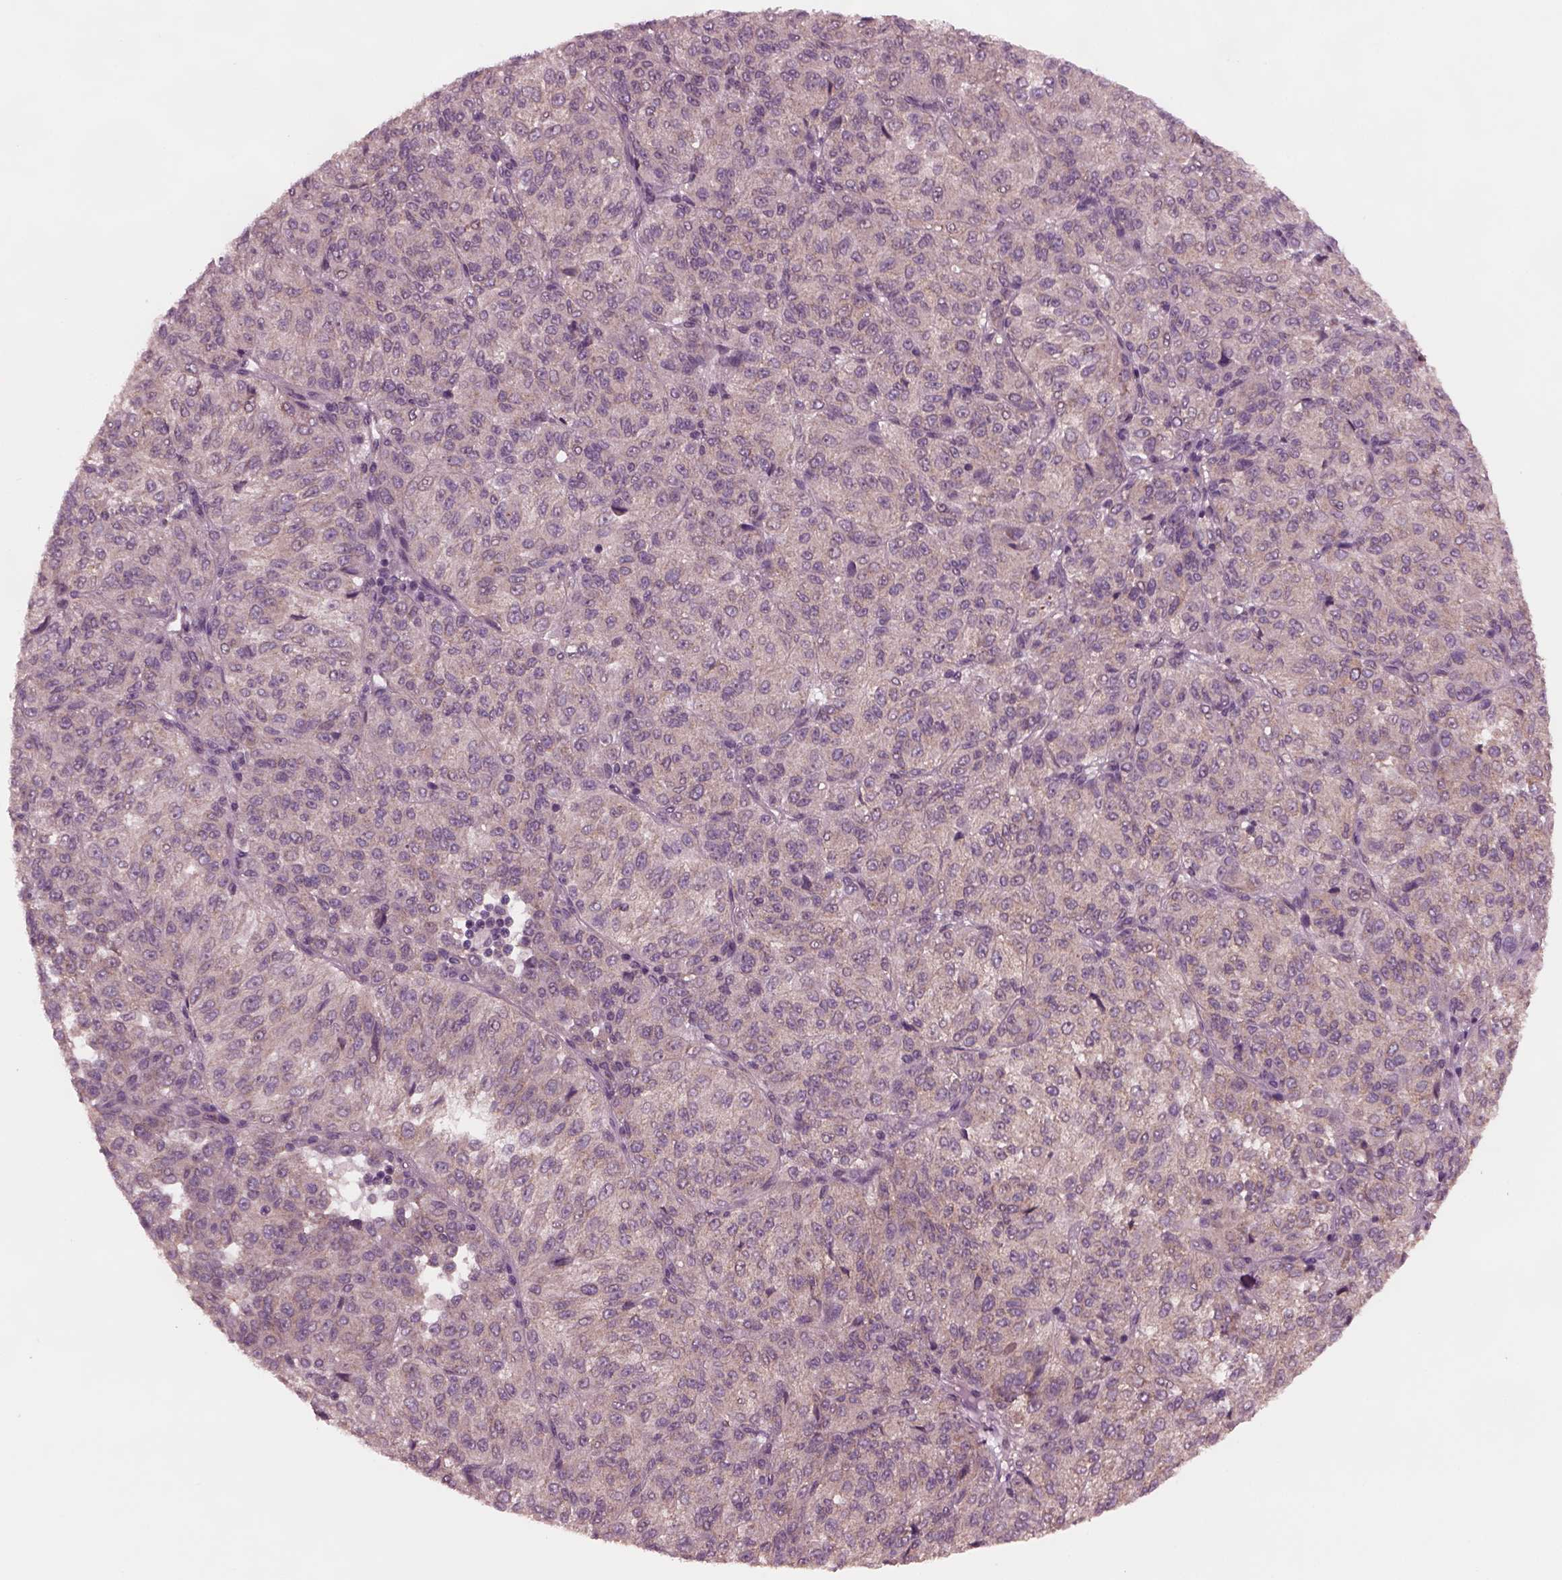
{"staining": {"intensity": "moderate", "quantity": "25%-75%", "location": "cytoplasmic/membranous"}, "tissue": "melanoma", "cell_type": "Tumor cells", "image_type": "cancer", "snomed": [{"axis": "morphology", "description": "Malignant melanoma, Metastatic site"}, {"axis": "topography", "description": "Brain"}], "caption": "Immunohistochemistry (DAB) staining of human malignant melanoma (metastatic site) demonstrates moderate cytoplasmic/membranous protein expression in about 25%-75% of tumor cells. The staining is performed using DAB (3,3'-diaminobenzidine) brown chromogen to label protein expression. The nuclei are counter-stained blue using hematoxylin.", "gene": "TUBG1", "patient": {"sex": "female", "age": 56}}